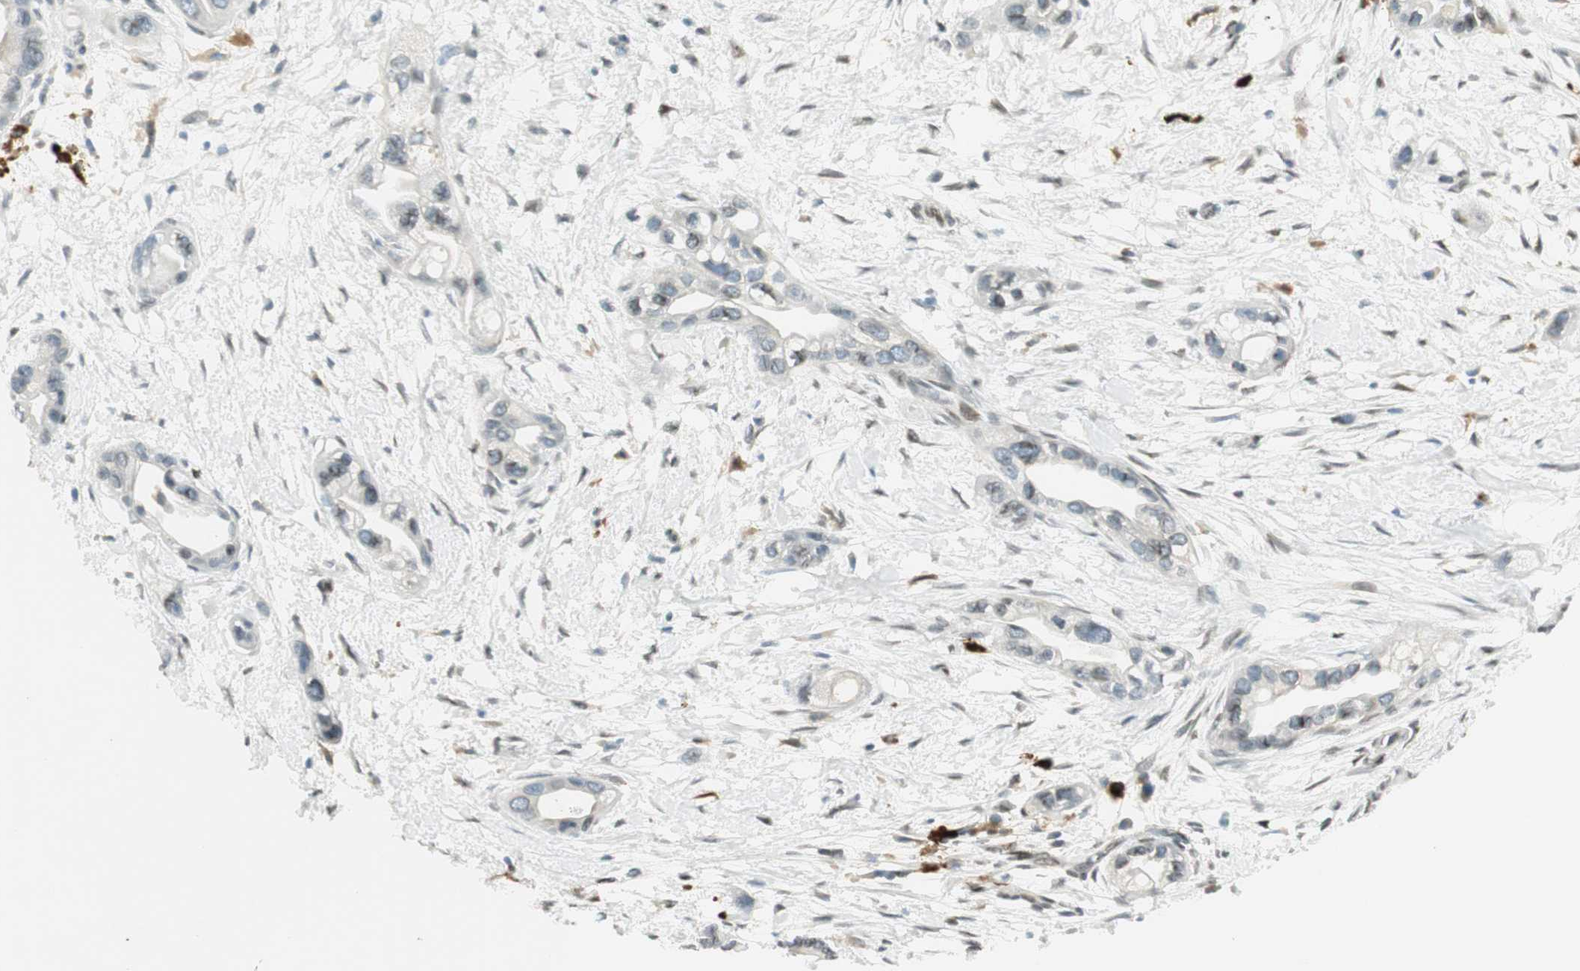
{"staining": {"intensity": "weak", "quantity": "25%-75%", "location": "nuclear"}, "tissue": "pancreatic cancer", "cell_type": "Tumor cells", "image_type": "cancer", "snomed": [{"axis": "morphology", "description": "Adenocarcinoma, NOS"}, {"axis": "topography", "description": "Pancreas"}], "caption": "Human pancreatic adenocarcinoma stained with a protein marker shows weak staining in tumor cells.", "gene": "TMEM260", "patient": {"sex": "female", "age": 77}}